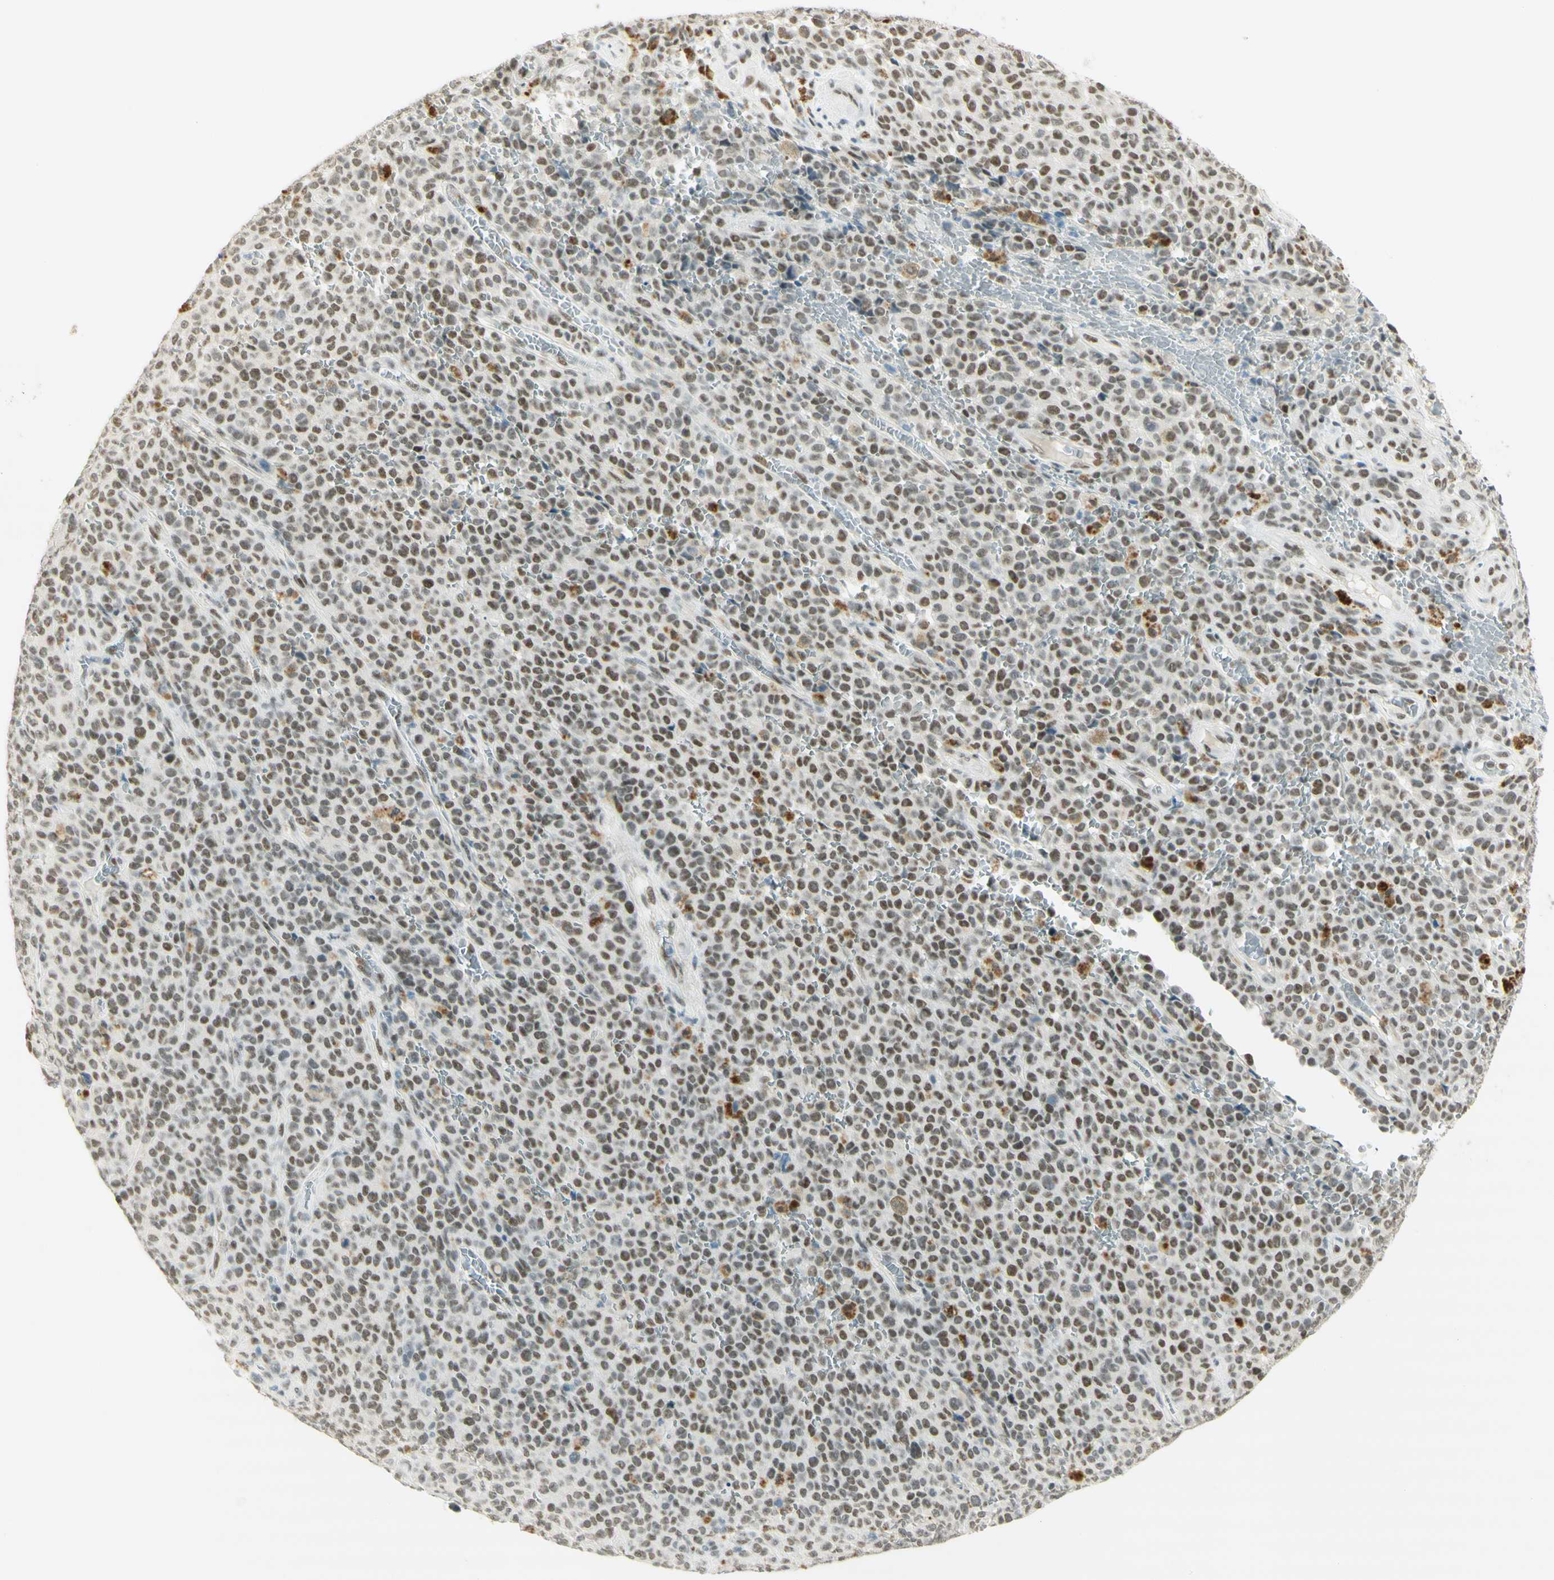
{"staining": {"intensity": "weak", "quantity": ">75%", "location": "cytoplasmic/membranous"}, "tissue": "melanoma", "cell_type": "Tumor cells", "image_type": "cancer", "snomed": [{"axis": "morphology", "description": "Malignant melanoma, NOS"}, {"axis": "topography", "description": "Skin"}], "caption": "An IHC image of neoplastic tissue is shown. Protein staining in brown highlights weak cytoplasmic/membranous positivity in melanoma within tumor cells. The staining is performed using DAB (3,3'-diaminobenzidine) brown chromogen to label protein expression. The nuclei are counter-stained blue using hematoxylin.", "gene": "PMS2", "patient": {"sex": "female", "age": 82}}